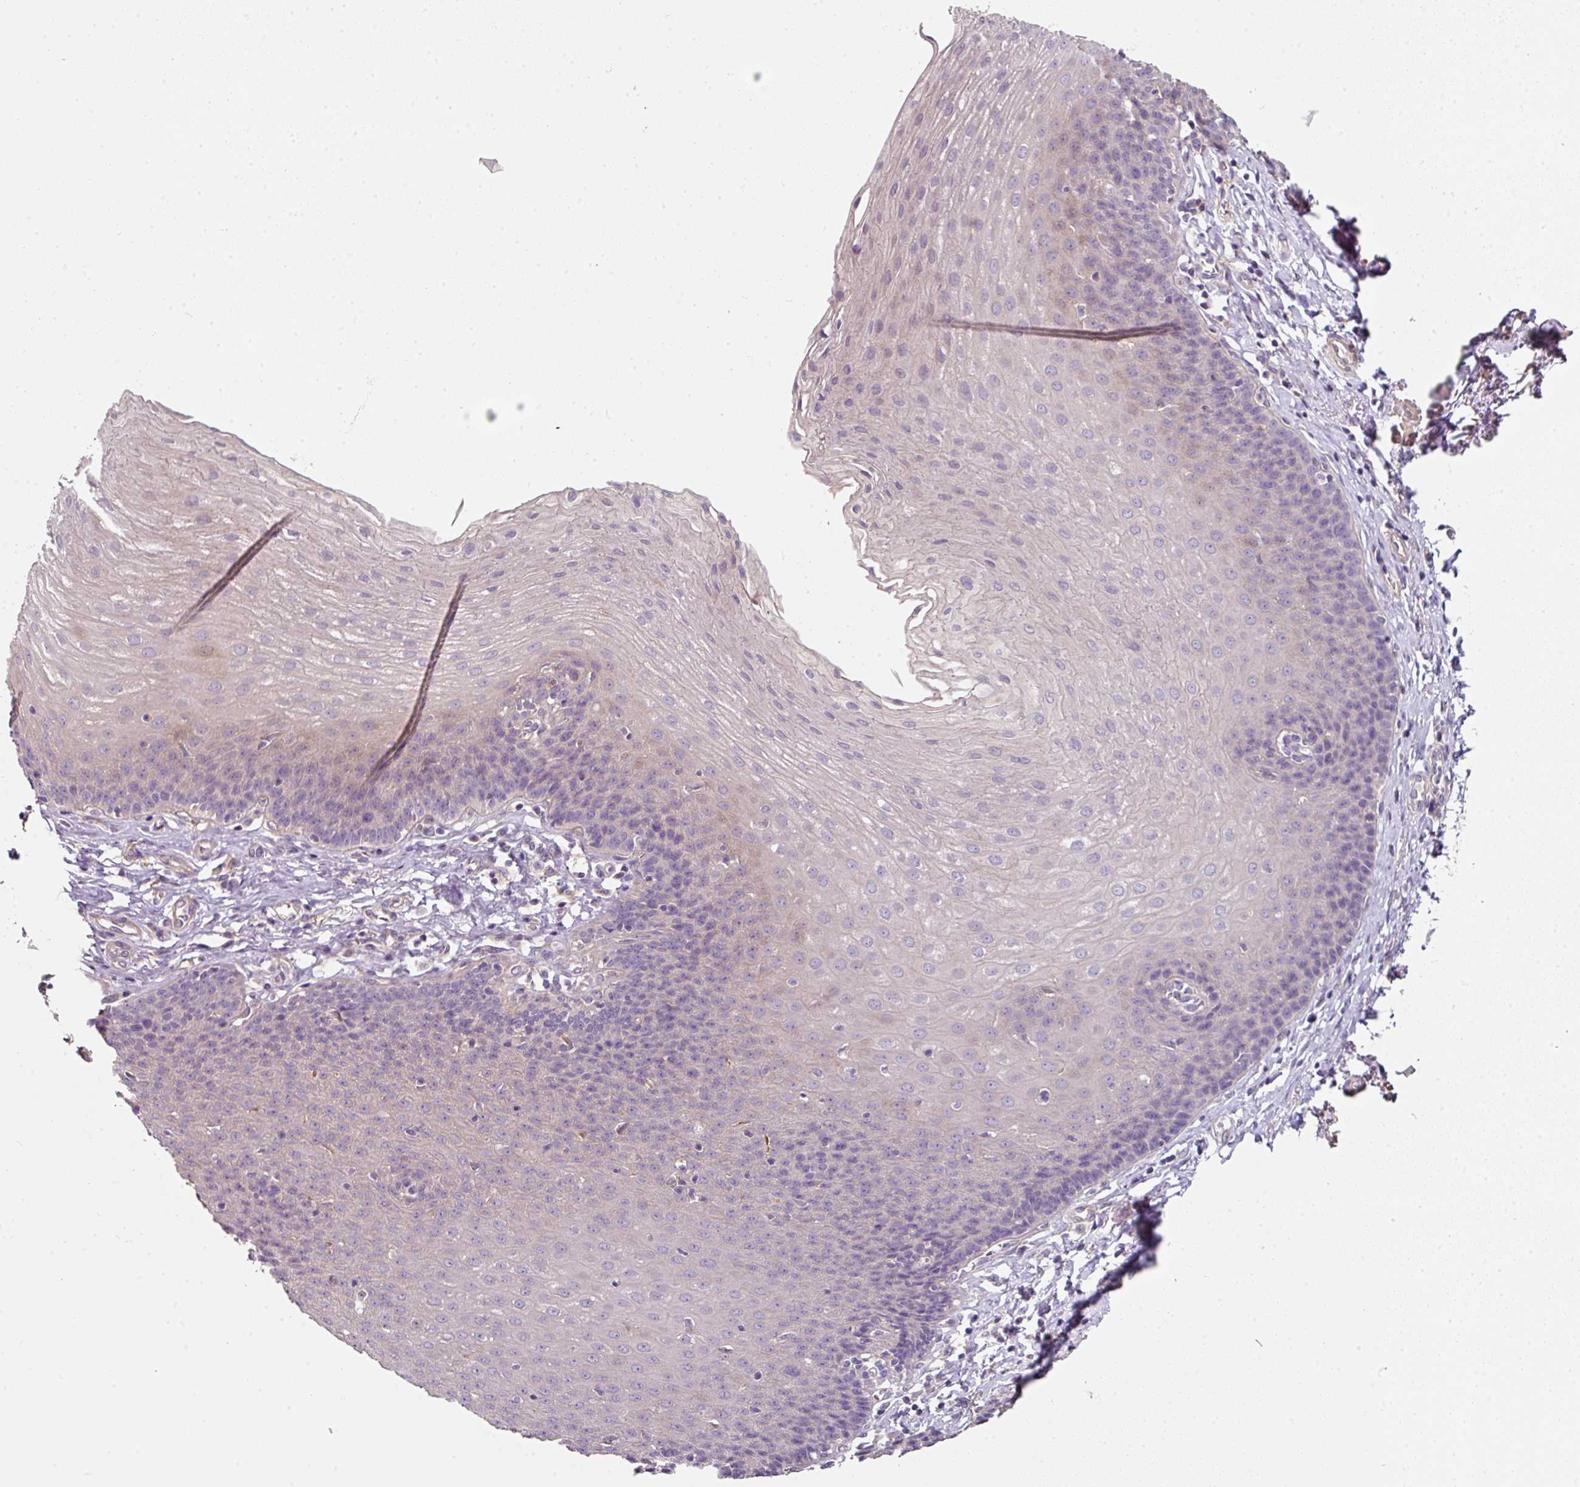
{"staining": {"intensity": "negative", "quantity": "none", "location": "none"}, "tissue": "esophagus", "cell_type": "Squamous epithelial cells", "image_type": "normal", "snomed": [{"axis": "morphology", "description": "Normal tissue, NOS"}, {"axis": "topography", "description": "Esophagus"}], "caption": "The photomicrograph displays no significant positivity in squamous epithelial cells of esophagus. The staining is performed using DAB brown chromogen with nuclei counter-stained in using hematoxylin.", "gene": "C4orf48", "patient": {"sex": "female", "age": 81}}